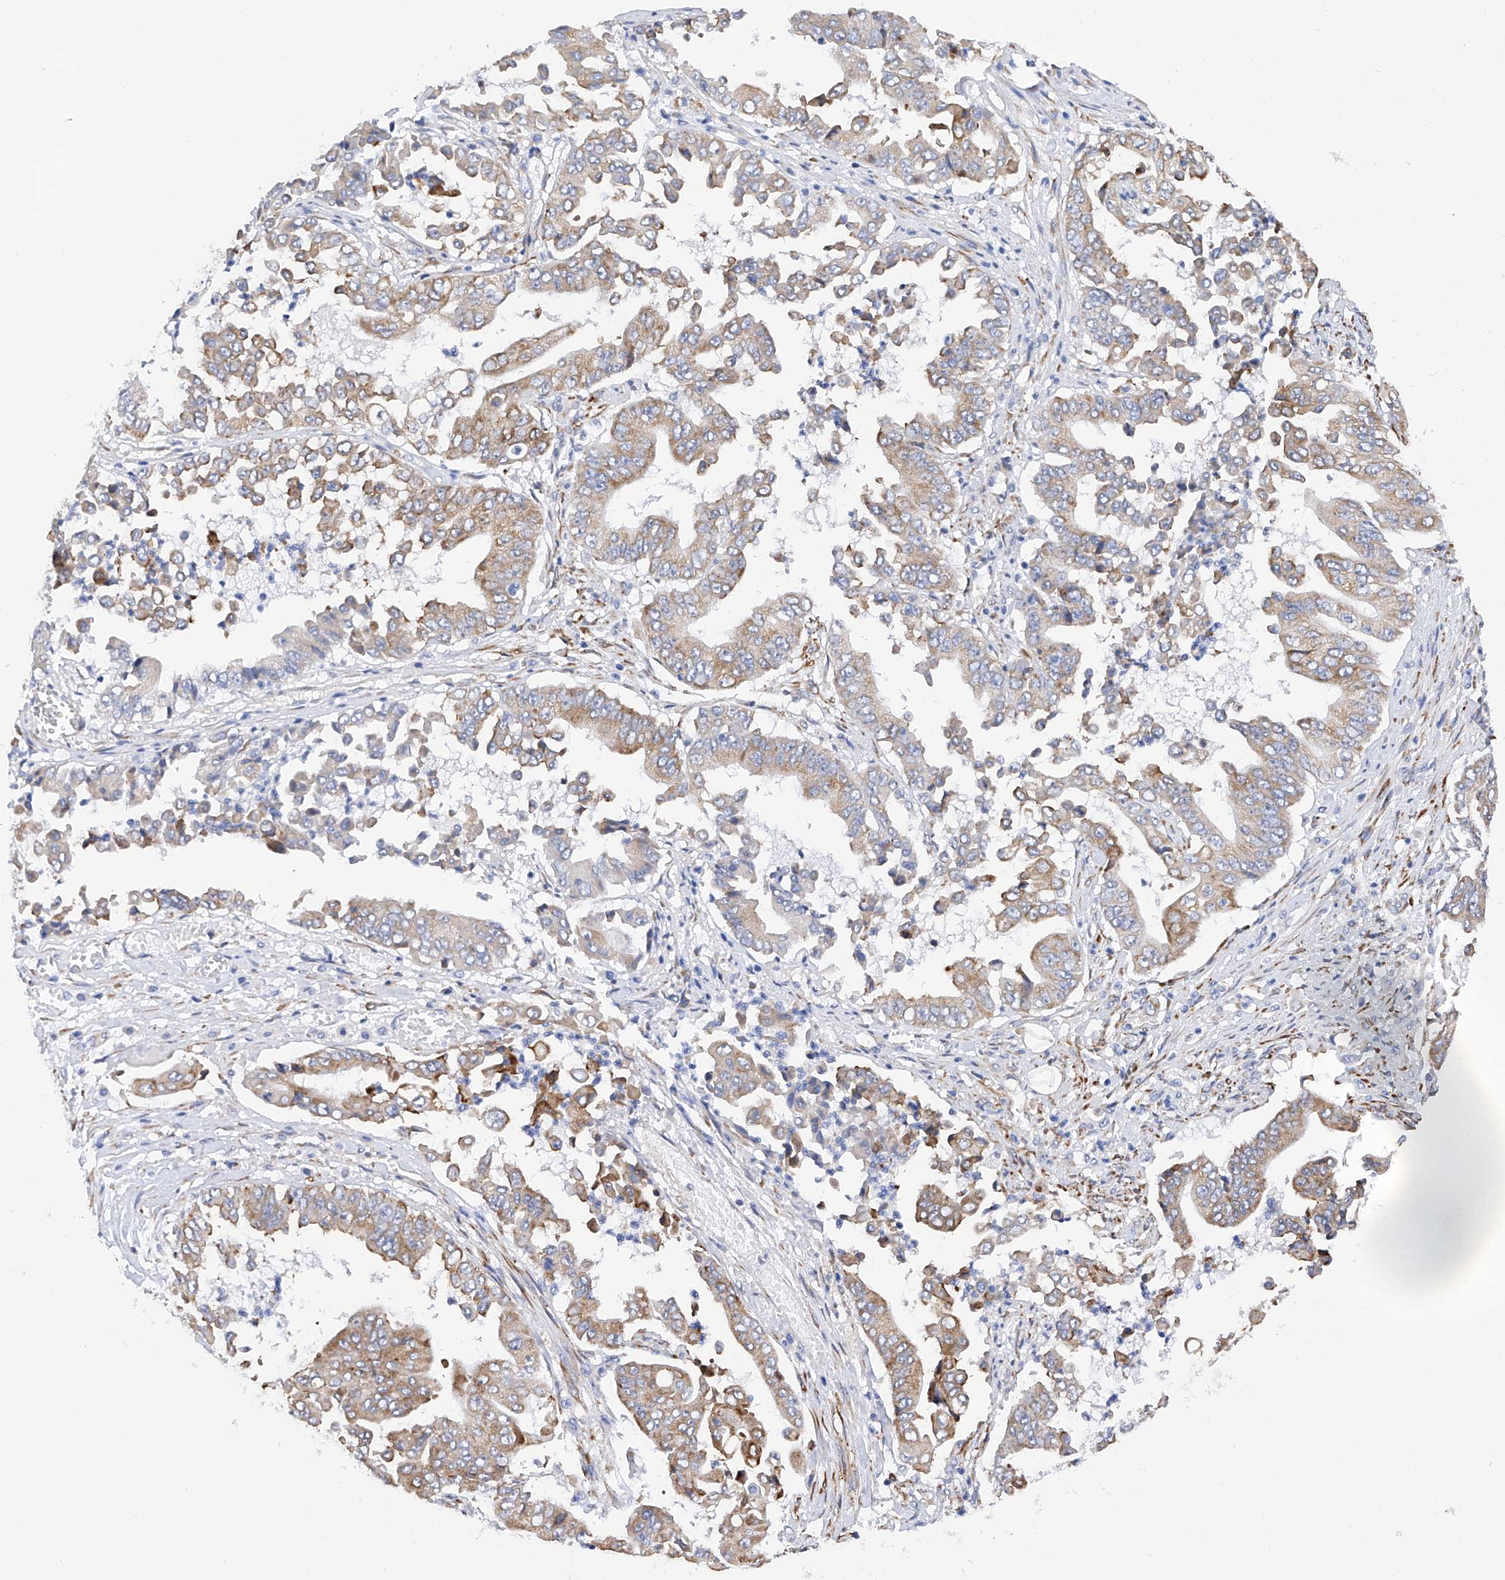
{"staining": {"intensity": "moderate", "quantity": "25%-75%", "location": "cytoplasmic/membranous"}, "tissue": "pancreatic cancer", "cell_type": "Tumor cells", "image_type": "cancer", "snomed": [{"axis": "morphology", "description": "Adenocarcinoma, NOS"}, {"axis": "topography", "description": "Pancreas"}], "caption": "Protein staining of pancreatic adenocarcinoma tissue exhibits moderate cytoplasmic/membranous positivity in about 25%-75% of tumor cells. The staining is performed using DAB brown chromogen to label protein expression. The nuclei are counter-stained blue using hematoxylin.", "gene": "PDIA5", "patient": {"sex": "female", "age": 77}}